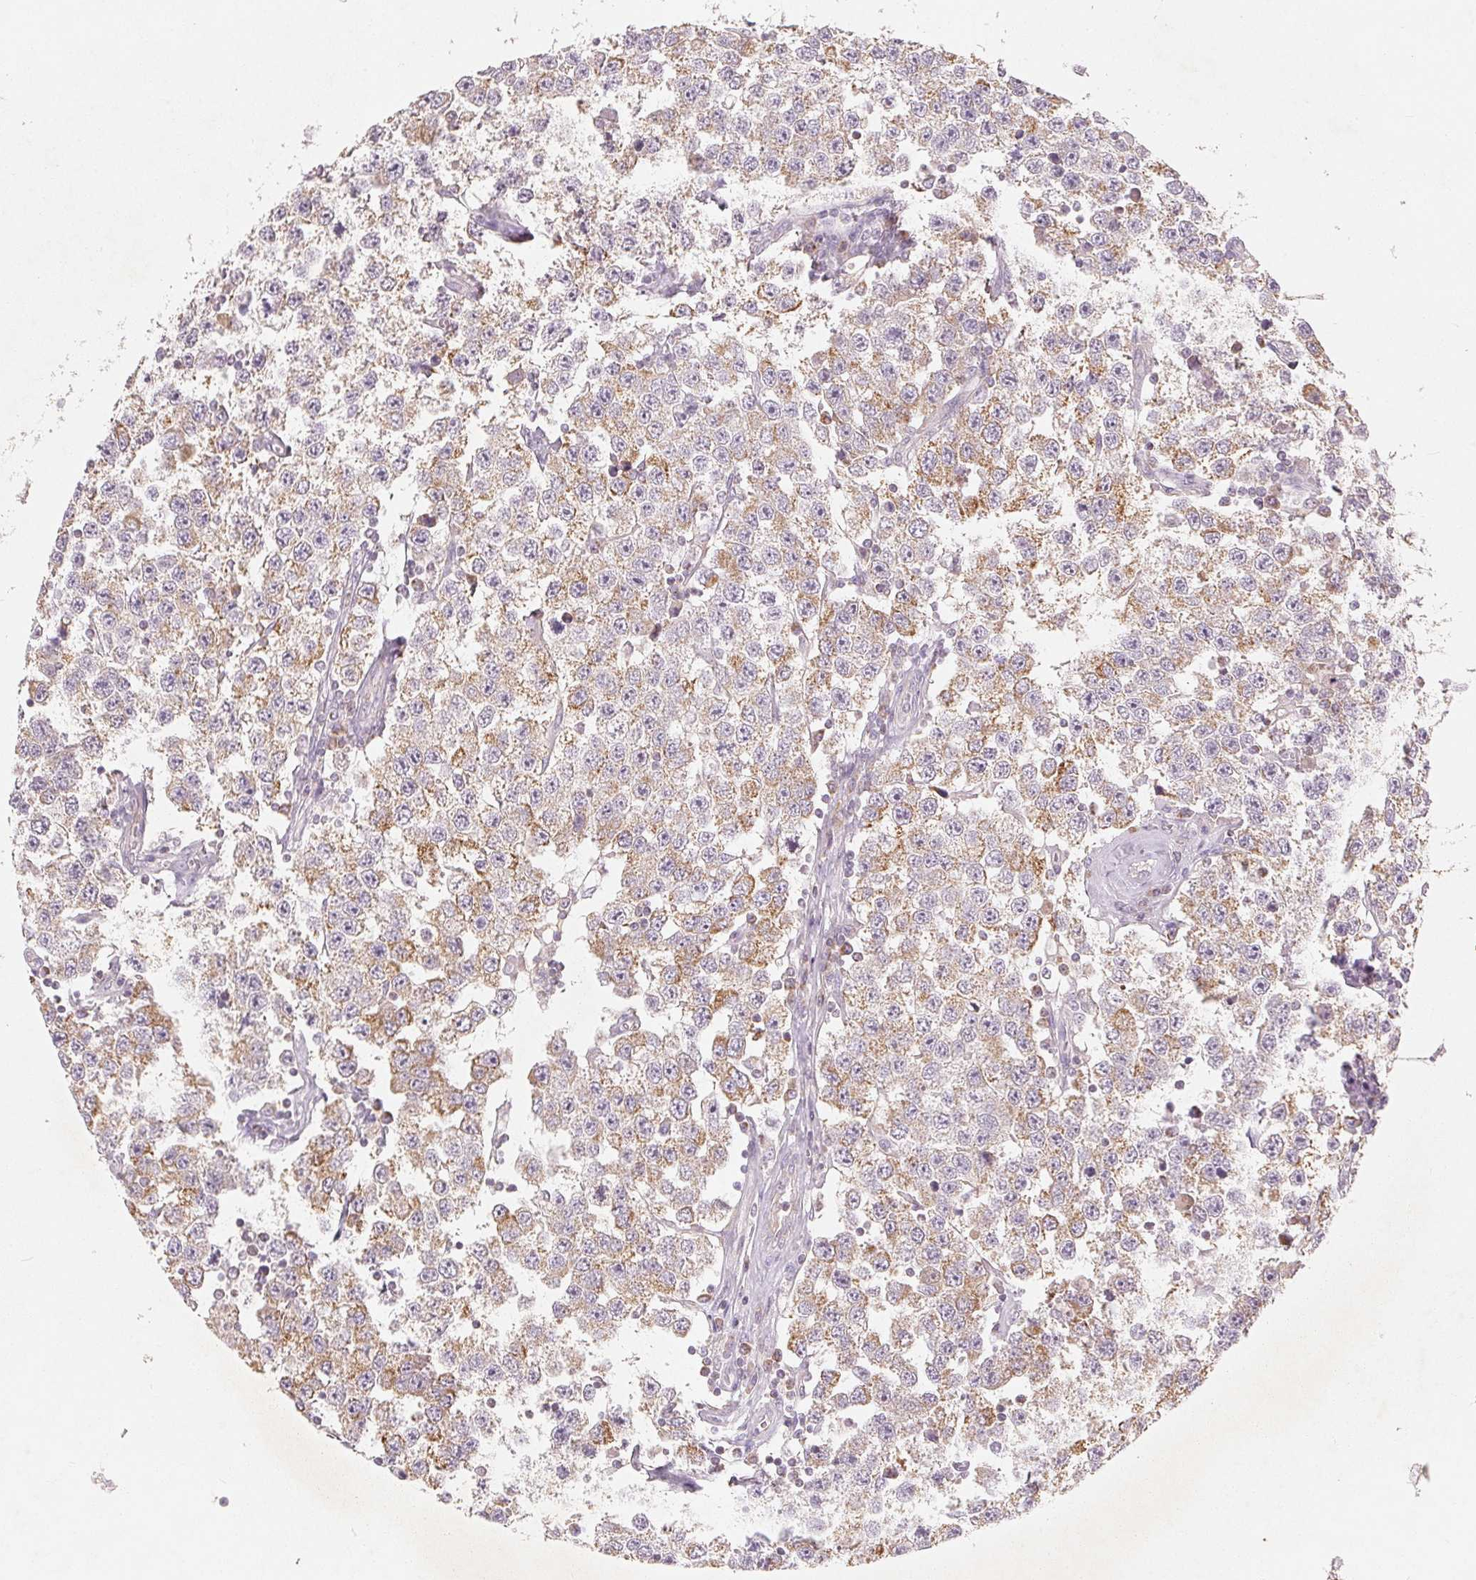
{"staining": {"intensity": "weak", "quantity": ">75%", "location": "cytoplasmic/membranous"}, "tissue": "testis cancer", "cell_type": "Tumor cells", "image_type": "cancer", "snomed": [{"axis": "morphology", "description": "Seminoma, NOS"}, {"axis": "topography", "description": "Testis"}], "caption": "This photomicrograph exhibits immunohistochemistry staining of human testis cancer (seminoma), with low weak cytoplasmic/membranous expression in about >75% of tumor cells.", "gene": "GHITM", "patient": {"sex": "male", "age": 34}}